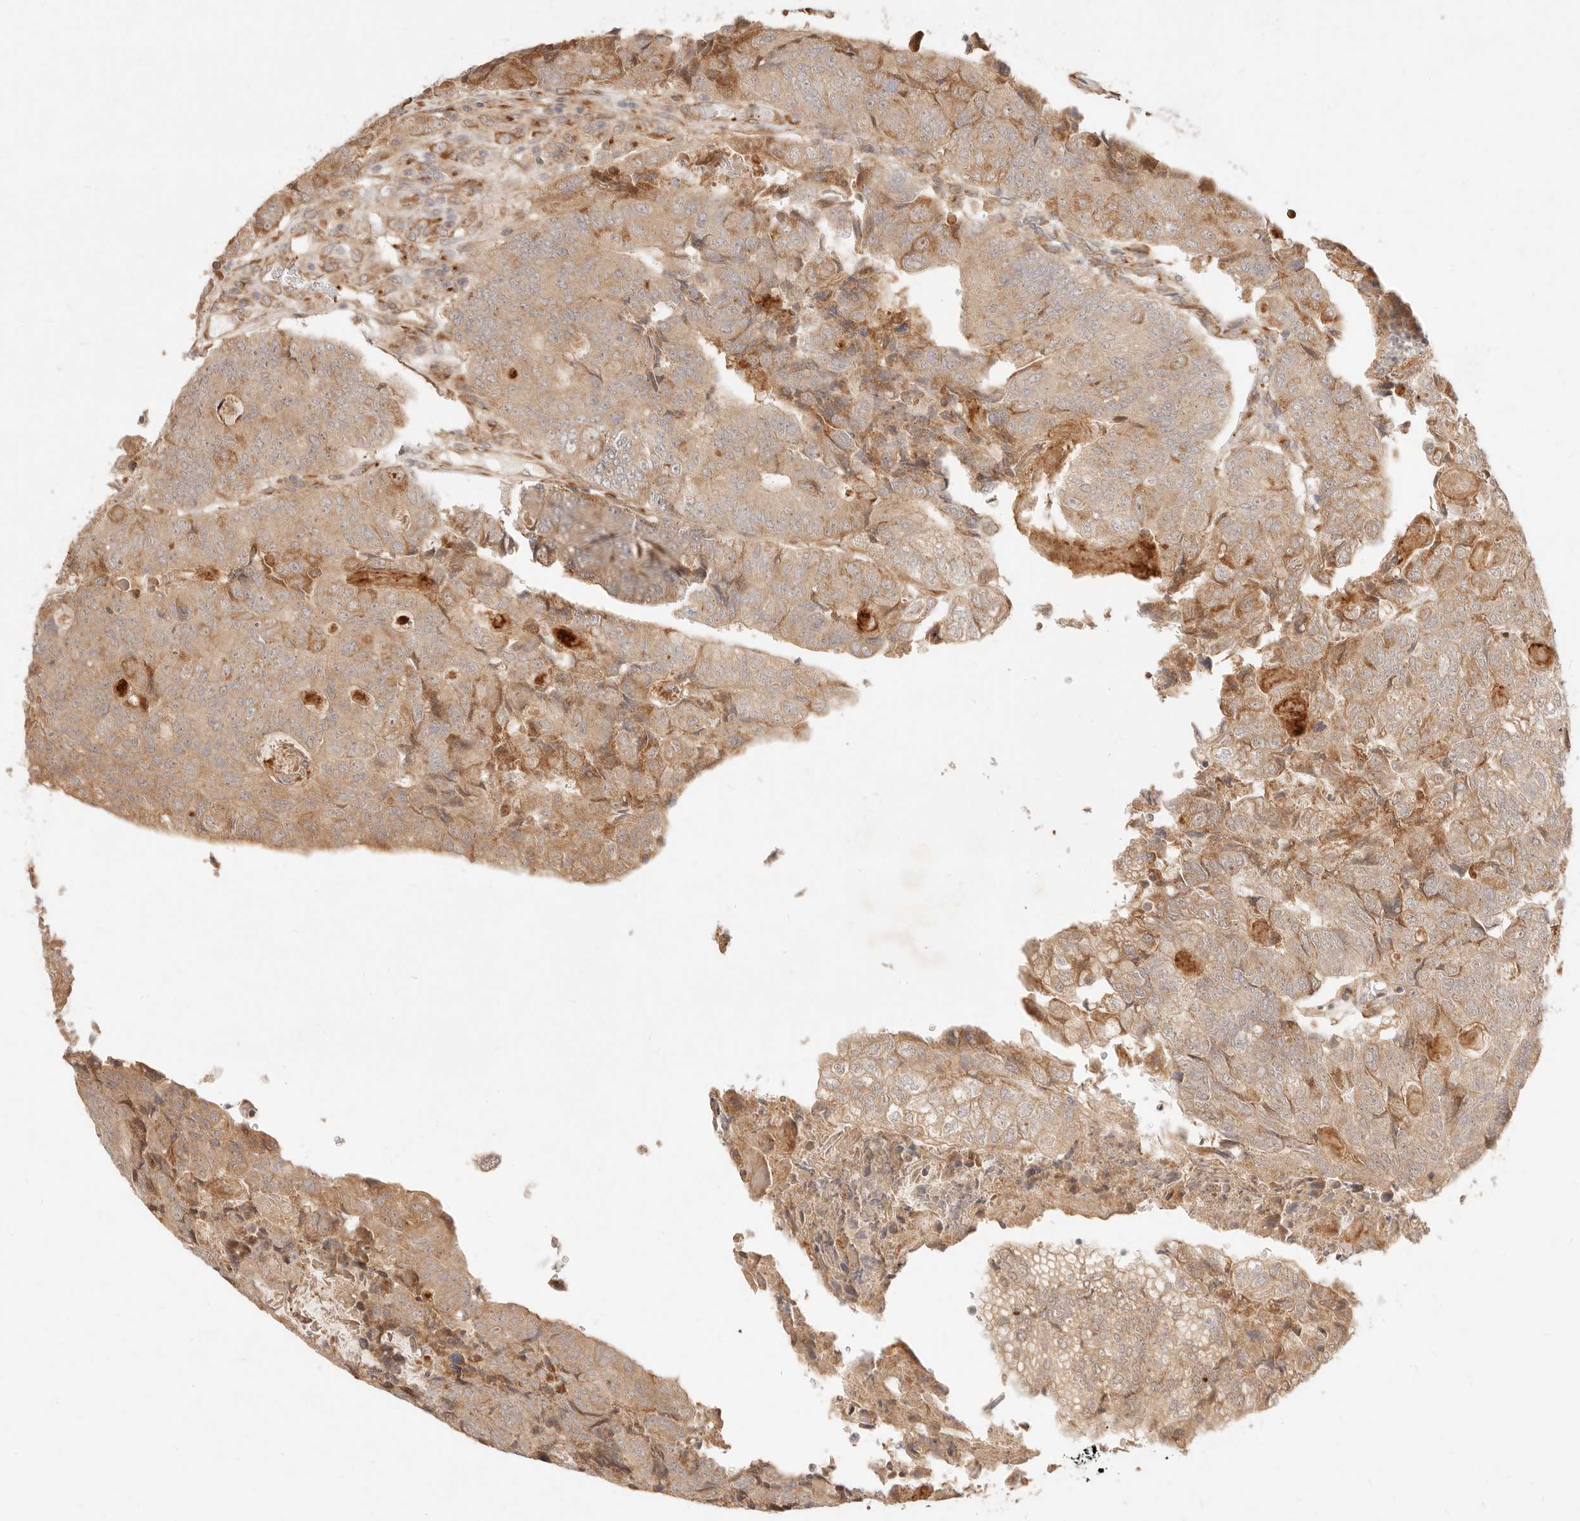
{"staining": {"intensity": "moderate", "quantity": ">75%", "location": "cytoplasmic/membranous"}, "tissue": "colorectal cancer", "cell_type": "Tumor cells", "image_type": "cancer", "snomed": [{"axis": "morphology", "description": "Adenocarcinoma, NOS"}, {"axis": "topography", "description": "Colon"}], "caption": "Colorectal adenocarcinoma tissue displays moderate cytoplasmic/membranous expression in approximately >75% of tumor cells", "gene": "UBXN10", "patient": {"sex": "female", "age": 67}}